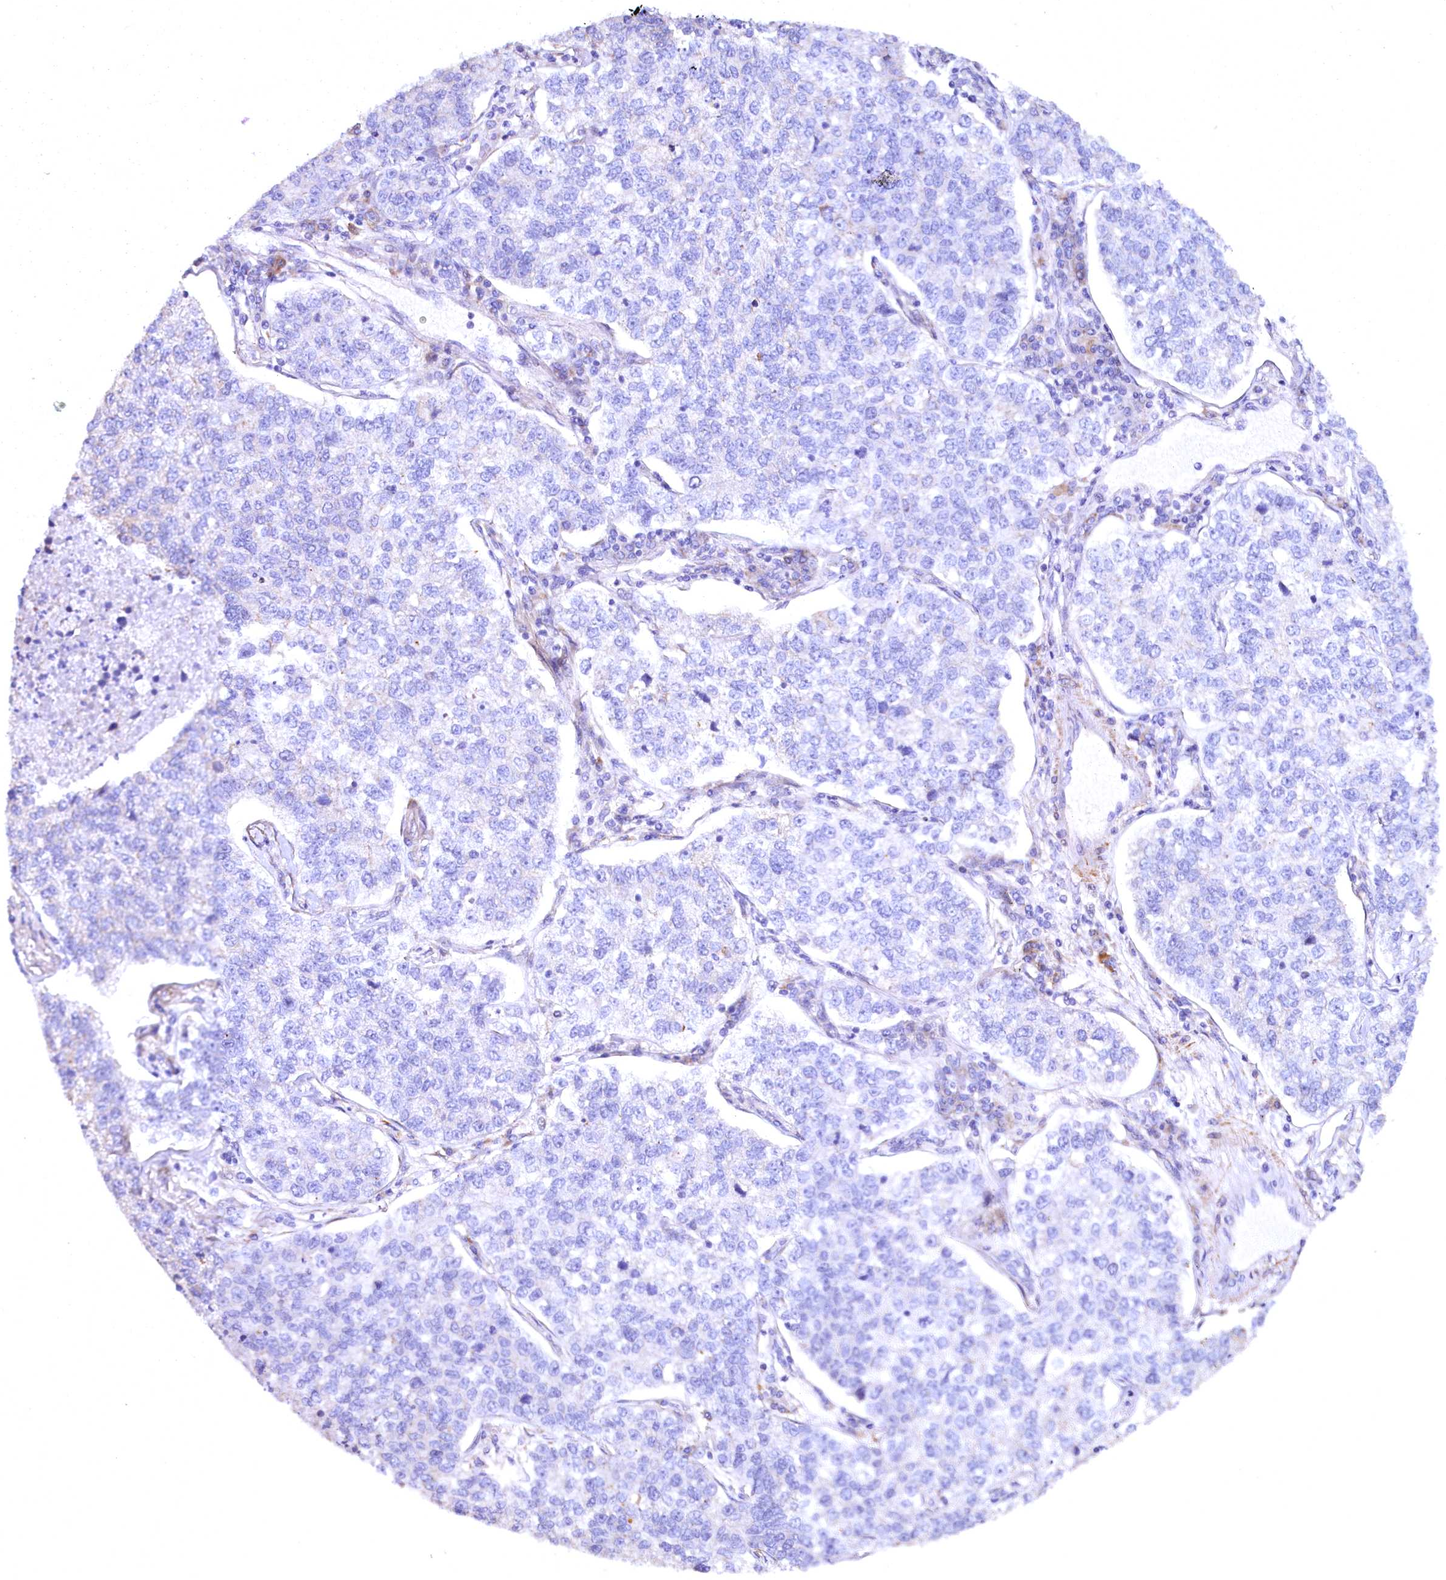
{"staining": {"intensity": "negative", "quantity": "none", "location": "none"}, "tissue": "lung cancer", "cell_type": "Tumor cells", "image_type": "cancer", "snomed": [{"axis": "morphology", "description": "Adenocarcinoma, NOS"}, {"axis": "topography", "description": "Lung"}], "caption": "This photomicrograph is of lung adenocarcinoma stained with IHC to label a protein in brown with the nuclei are counter-stained blue. There is no positivity in tumor cells. (IHC, brightfield microscopy, high magnification).", "gene": "WNT8A", "patient": {"sex": "male", "age": 49}}